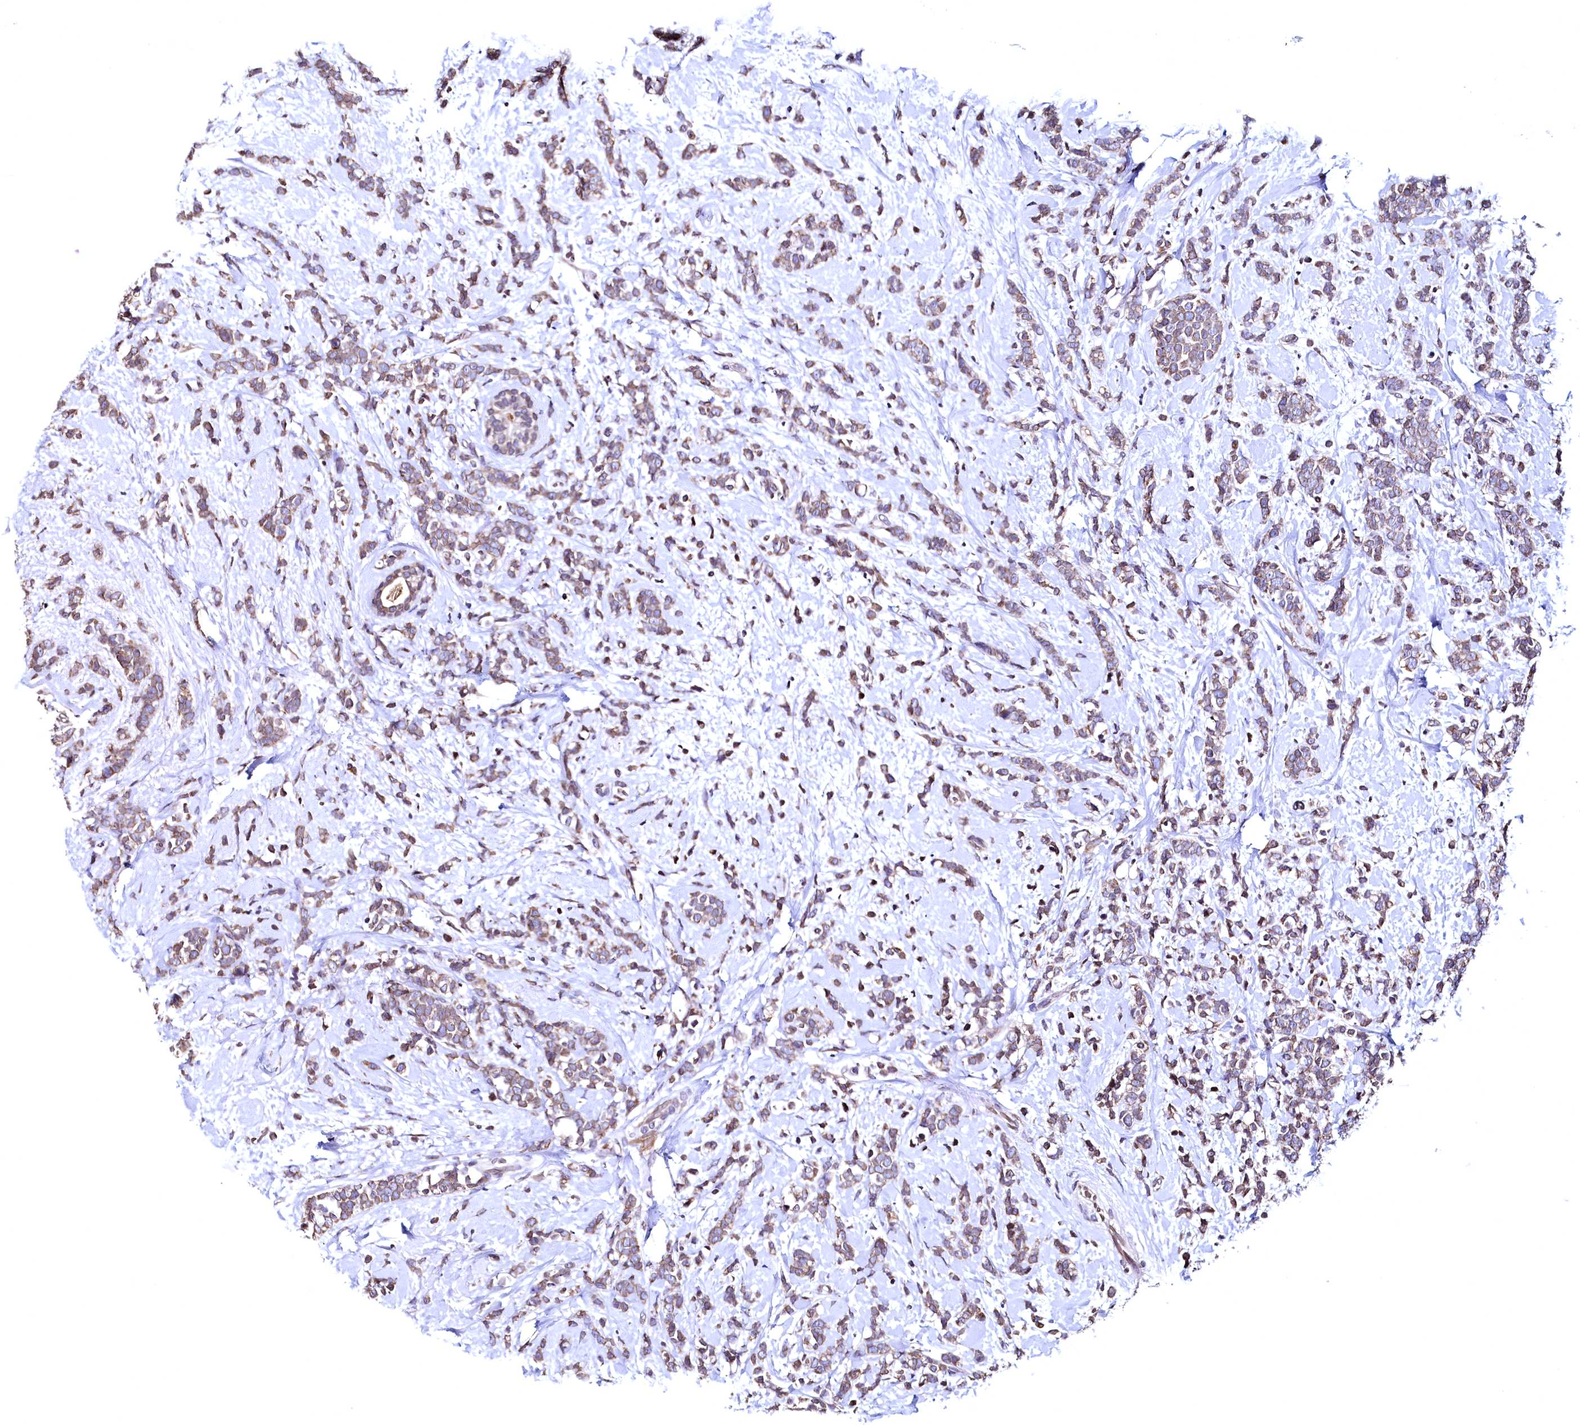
{"staining": {"intensity": "weak", "quantity": ">75%", "location": "cytoplasmic/membranous"}, "tissue": "breast cancer", "cell_type": "Tumor cells", "image_type": "cancer", "snomed": [{"axis": "morphology", "description": "Lobular carcinoma"}, {"axis": "topography", "description": "Breast"}], "caption": "Immunohistochemical staining of human lobular carcinoma (breast) reveals low levels of weak cytoplasmic/membranous protein positivity in approximately >75% of tumor cells.", "gene": "HAND1", "patient": {"sex": "female", "age": 58}}